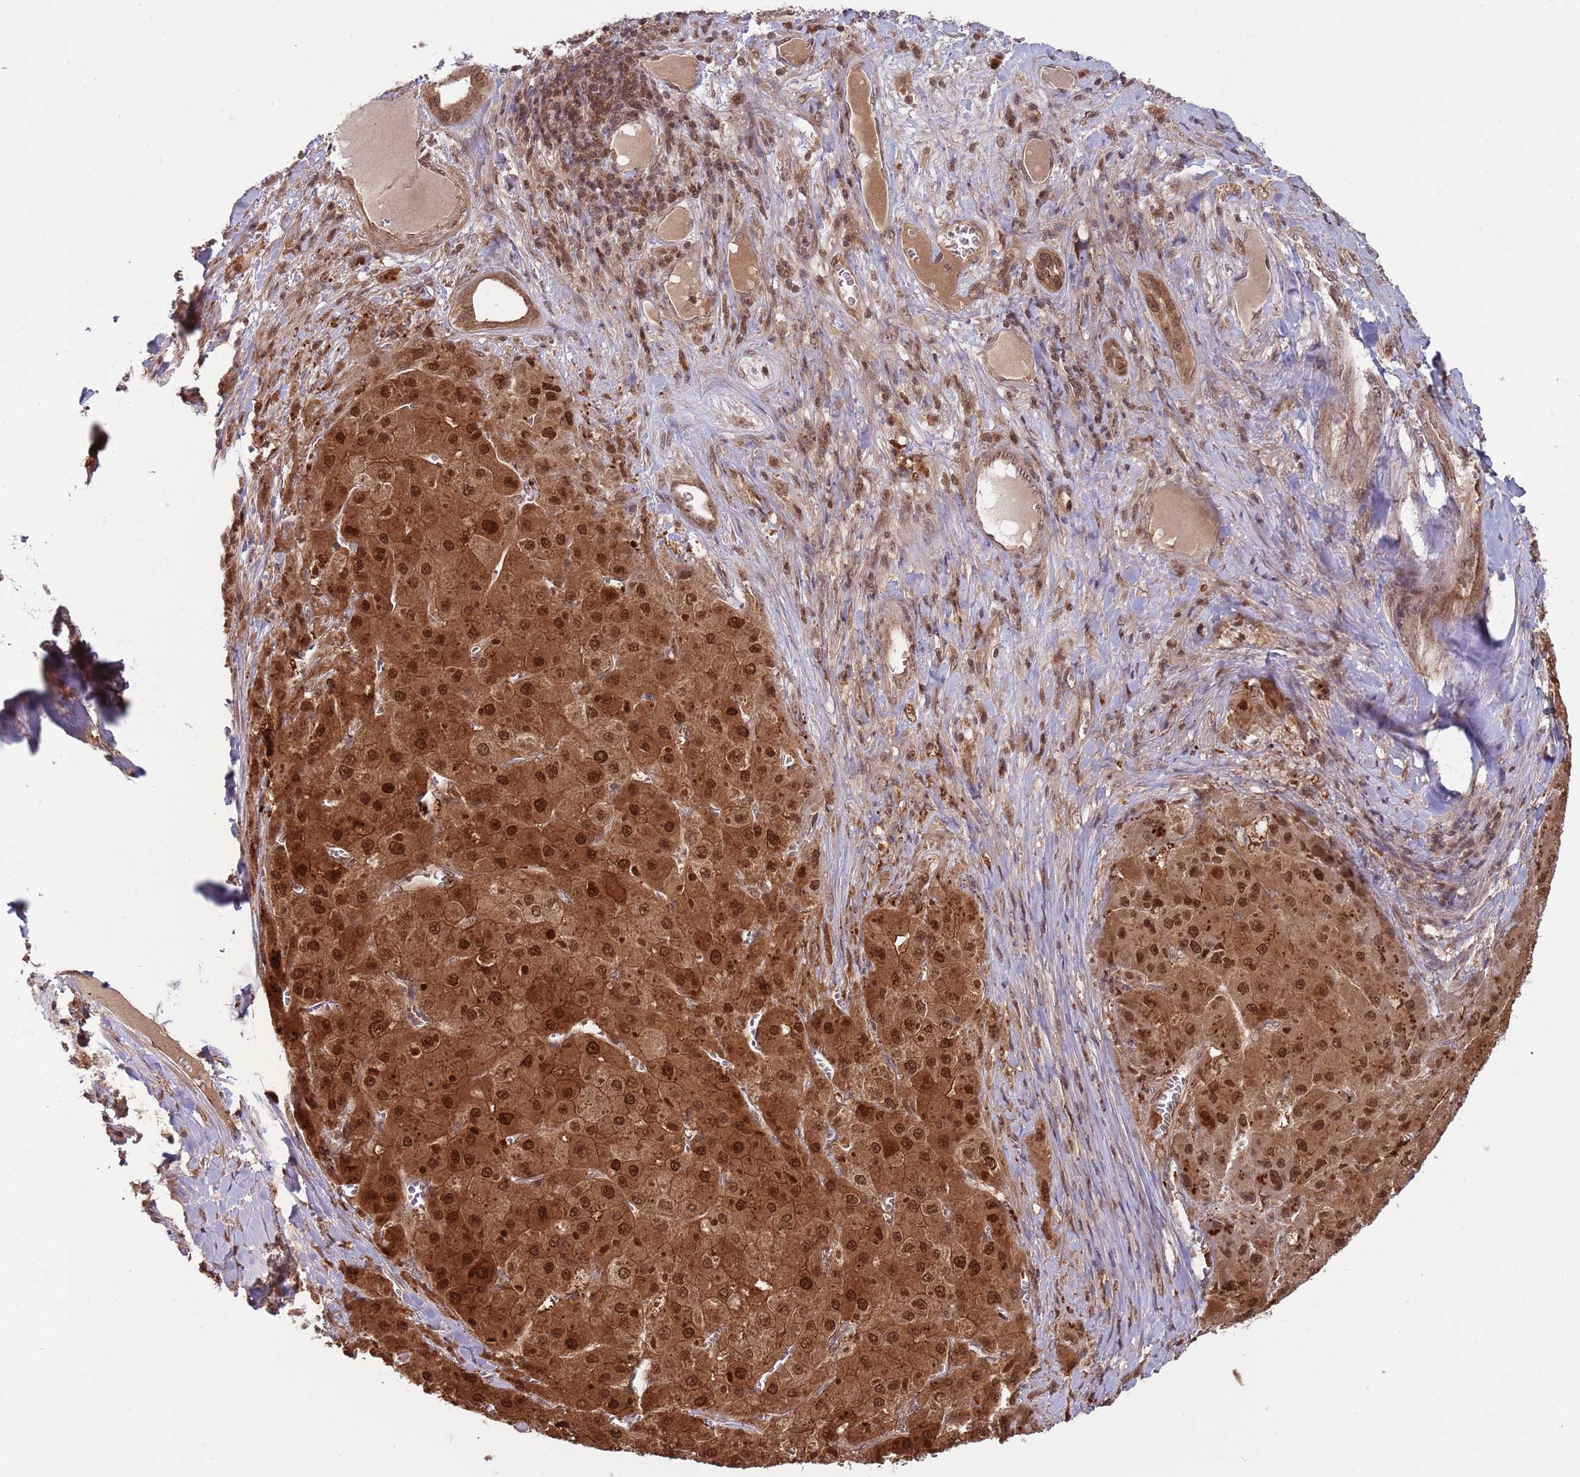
{"staining": {"intensity": "strong", "quantity": ">75%", "location": "cytoplasmic/membranous,nuclear"}, "tissue": "liver cancer", "cell_type": "Tumor cells", "image_type": "cancer", "snomed": [{"axis": "morphology", "description": "Carcinoma, Hepatocellular, NOS"}, {"axis": "topography", "description": "Liver"}], "caption": "Immunohistochemical staining of human hepatocellular carcinoma (liver) reveals strong cytoplasmic/membranous and nuclear protein staining in about >75% of tumor cells. (IHC, brightfield microscopy, high magnification).", "gene": "SALL1", "patient": {"sex": "female", "age": 73}}